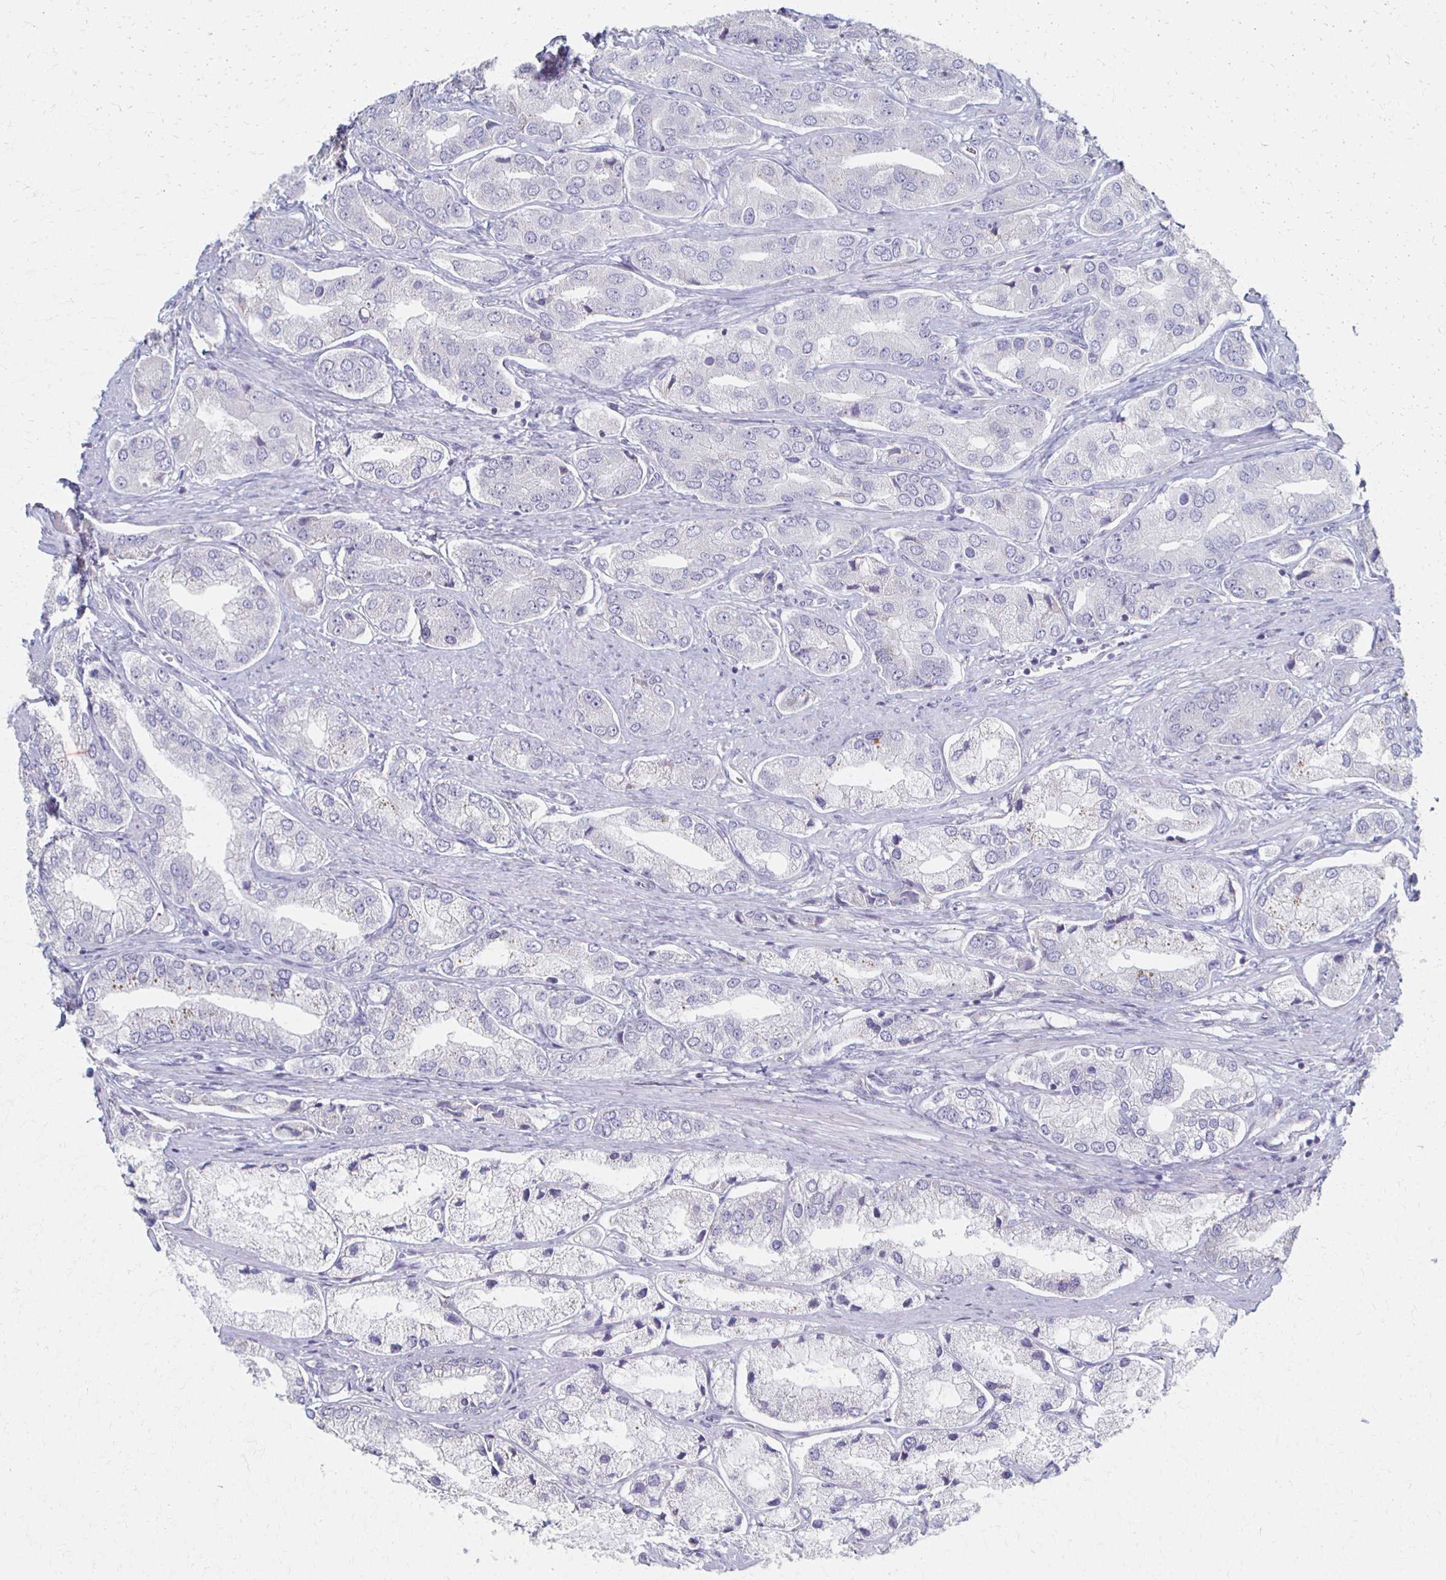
{"staining": {"intensity": "negative", "quantity": "none", "location": "none"}, "tissue": "prostate cancer", "cell_type": "Tumor cells", "image_type": "cancer", "snomed": [{"axis": "morphology", "description": "Adenocarcinoma, Low grade"}, {"axis": "topography", "description": "Prostate"}], "caption": "IHC micrograph of human prostate adenocarcinoma (low-grade) stained for a protein (brown), which shows no positivity in tumor cells.", "gene": "ATP1A3", "patient": {"sex": "male", "age": 69}}